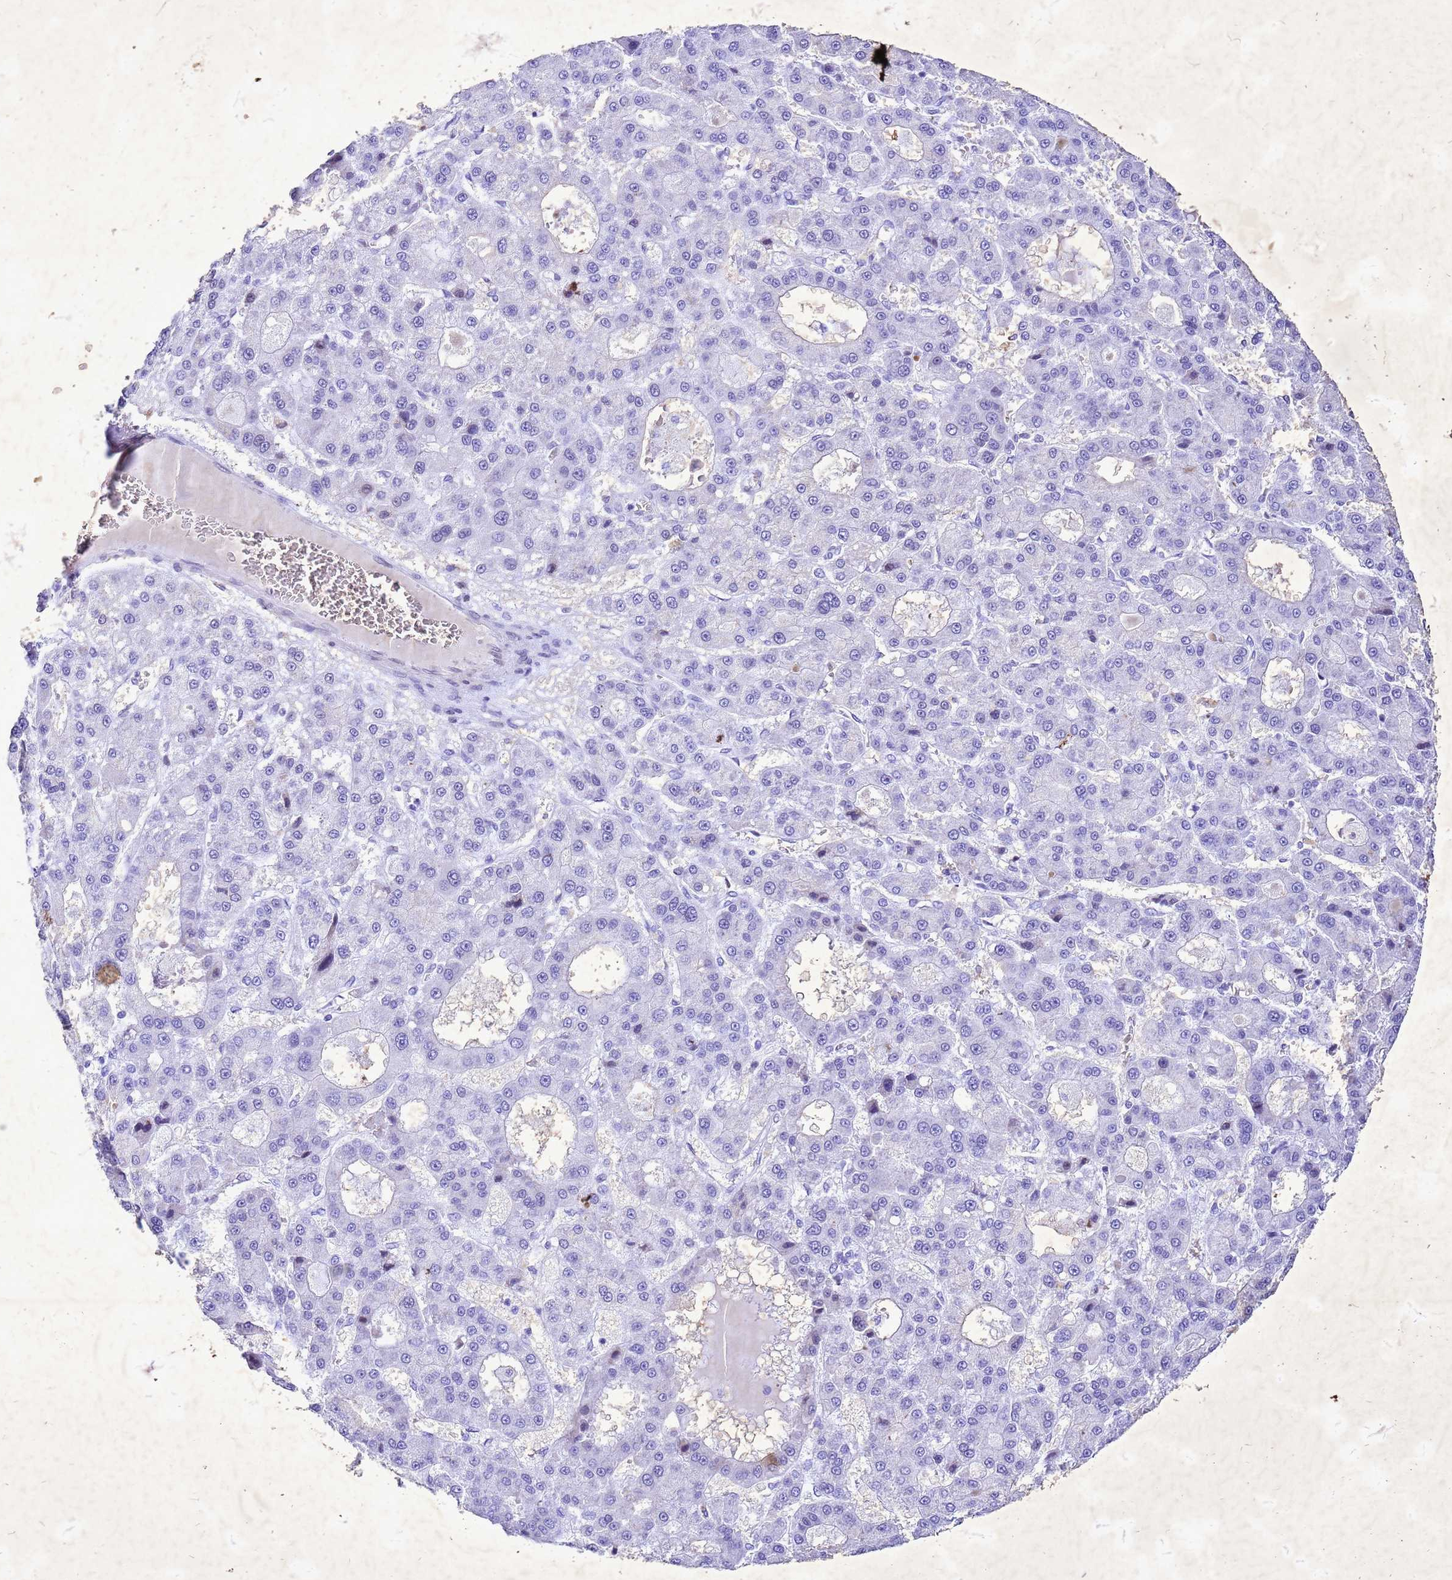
{"staining": {"intensity": "negative", "quantity": "none", "location": "none"}, "tissue": "liver cancer", "cell_type": "Tumor cells", "image_type": "cancer", "snomed": [{"axis": "morphology", "description": "Carcinoma, Hepatocellular, NOS"}, {"axis": "topography", "description": "Liver"}], "caption": "IHC histopathology image of human liver cancer stained for a protein (brown), which exhibits no staining in tumor cells.", "gene": "COPS9", "patient": {"sex": "male", "age": 70}}